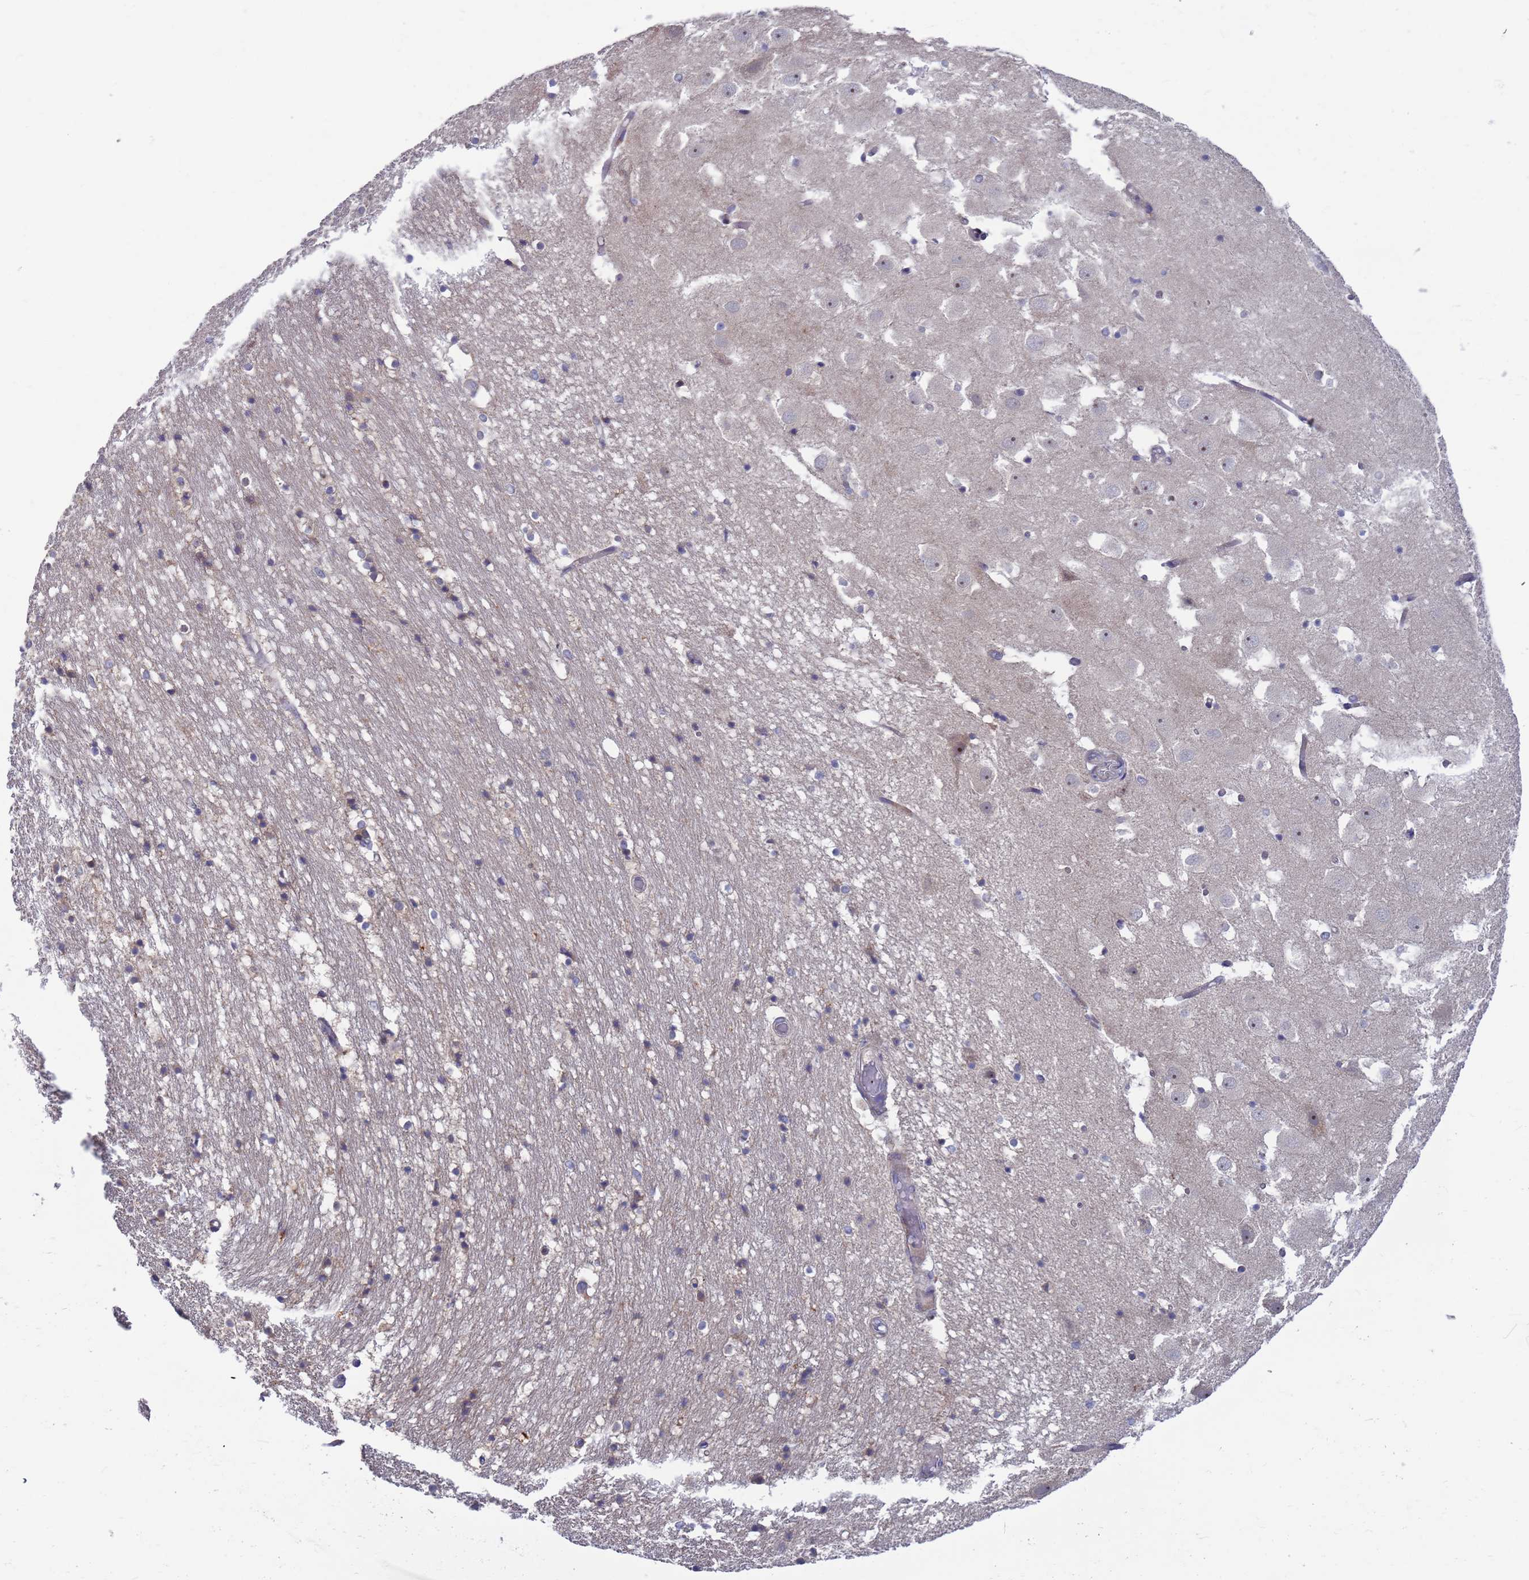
{"staining": {"intensity": "weak", "quantity": "<25%", "location": "nuclear"}, "tissue": "hippocampus", "cell_type": "Glial cells", "image_type": "normal", "snomed": [{"axis": "morphology", "description": "Normal tissue, NOS"}, {"axis": "topography", "description": "Hippocampus"}], "caption": "Immunohistochemistry histopathology image of unremarkable human hippocampus stained for a protein (brown), which reveals no staining in glial cells.", "gene": "ENOSF1", "patient": {"sex": "female", "age": 52}}